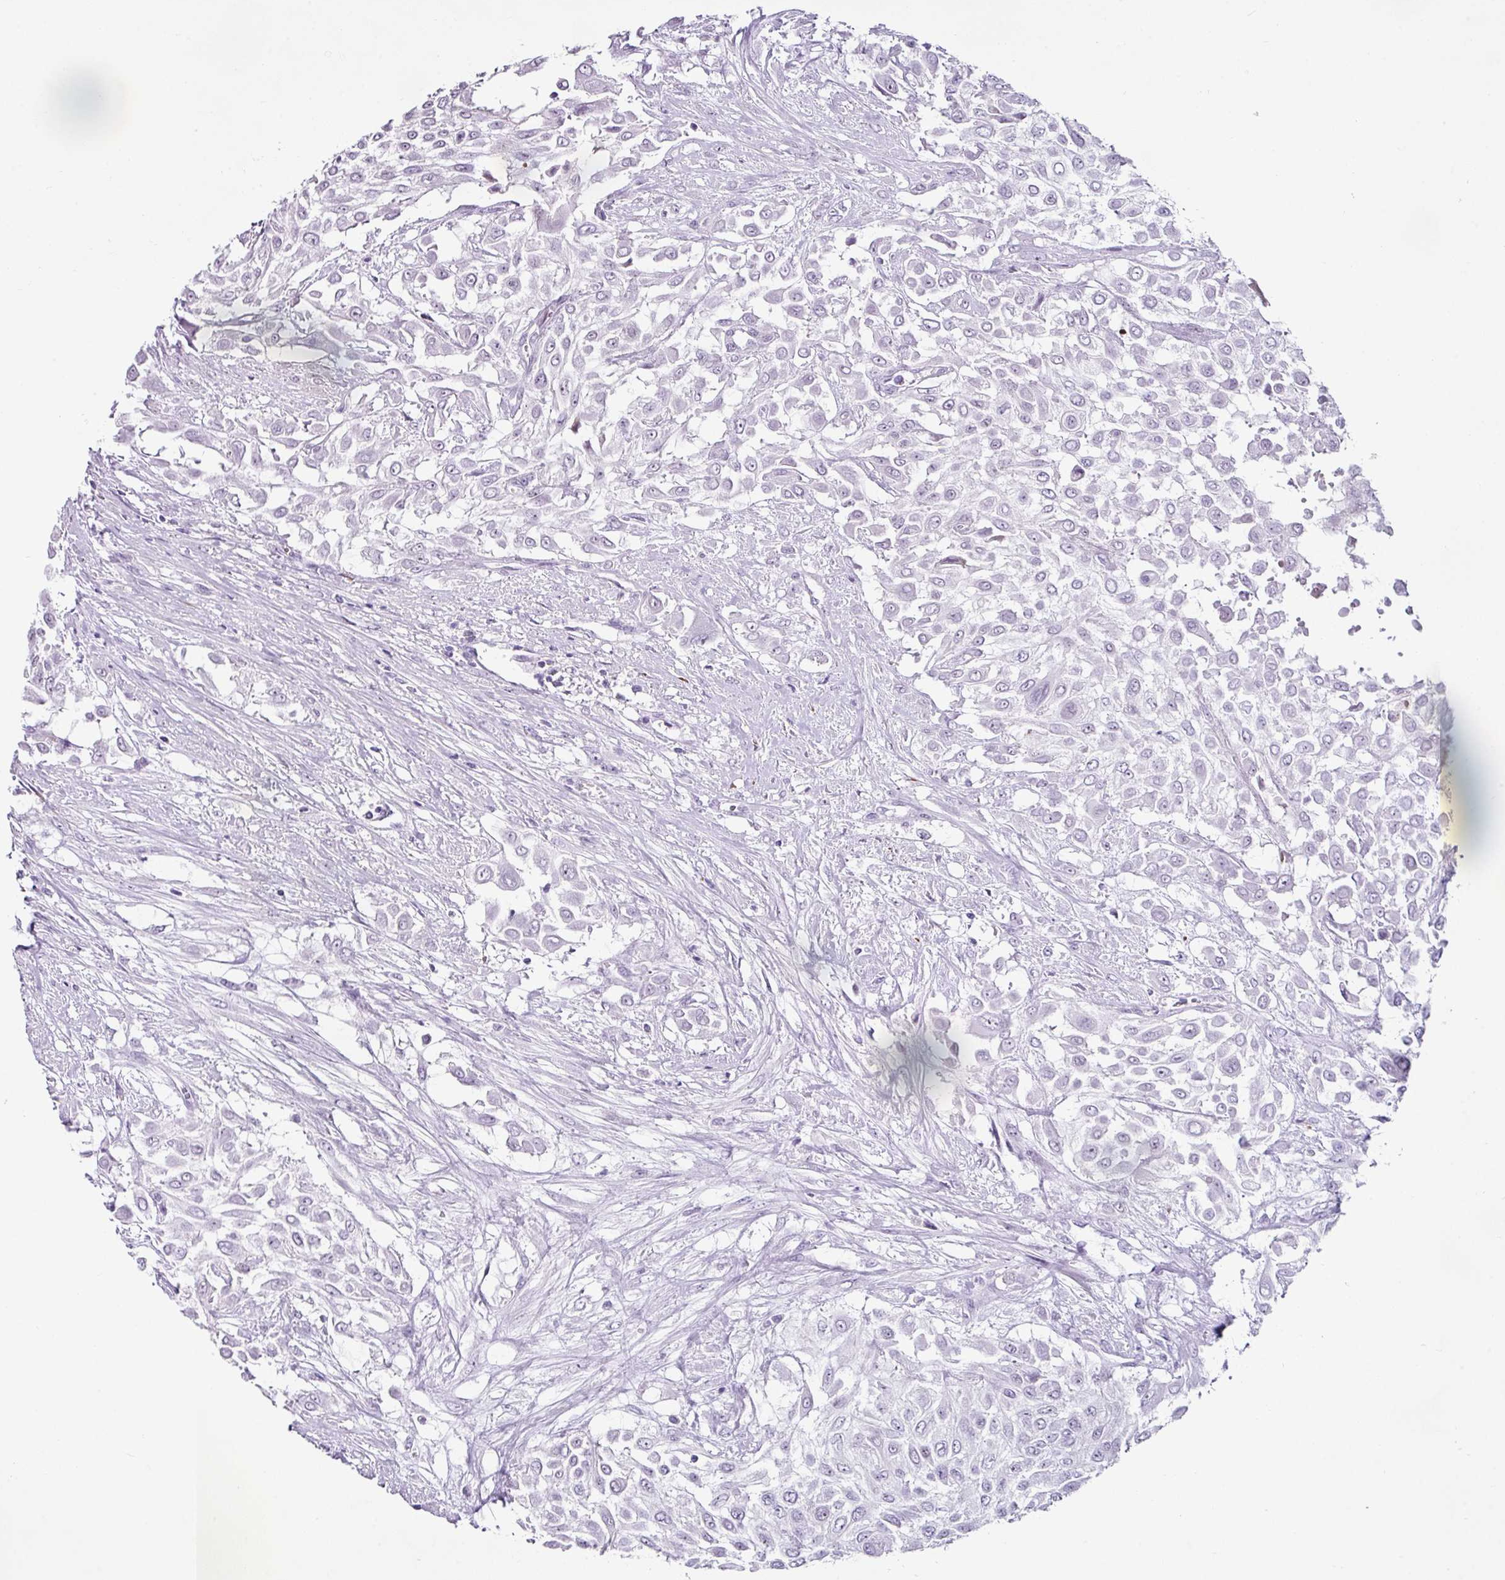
{"staining": {"intensity": "negative", "quantity": "none", "location": "none"}, "tissue": "urothelial cancer", "cell_type": "Tumor cells", "image_type": "cancer", "snomed": [{"axis": "morphology", "description": "Urothelial carcinoma, High grade"}, {"axis": "topography", "description": "Urinary bladder"}], "caption": "The photomicrograph shows no staining of tumor cells in urothelial cancer.", "gene": "TRA2A", "patient": {"sex": "male", "age": 57}}